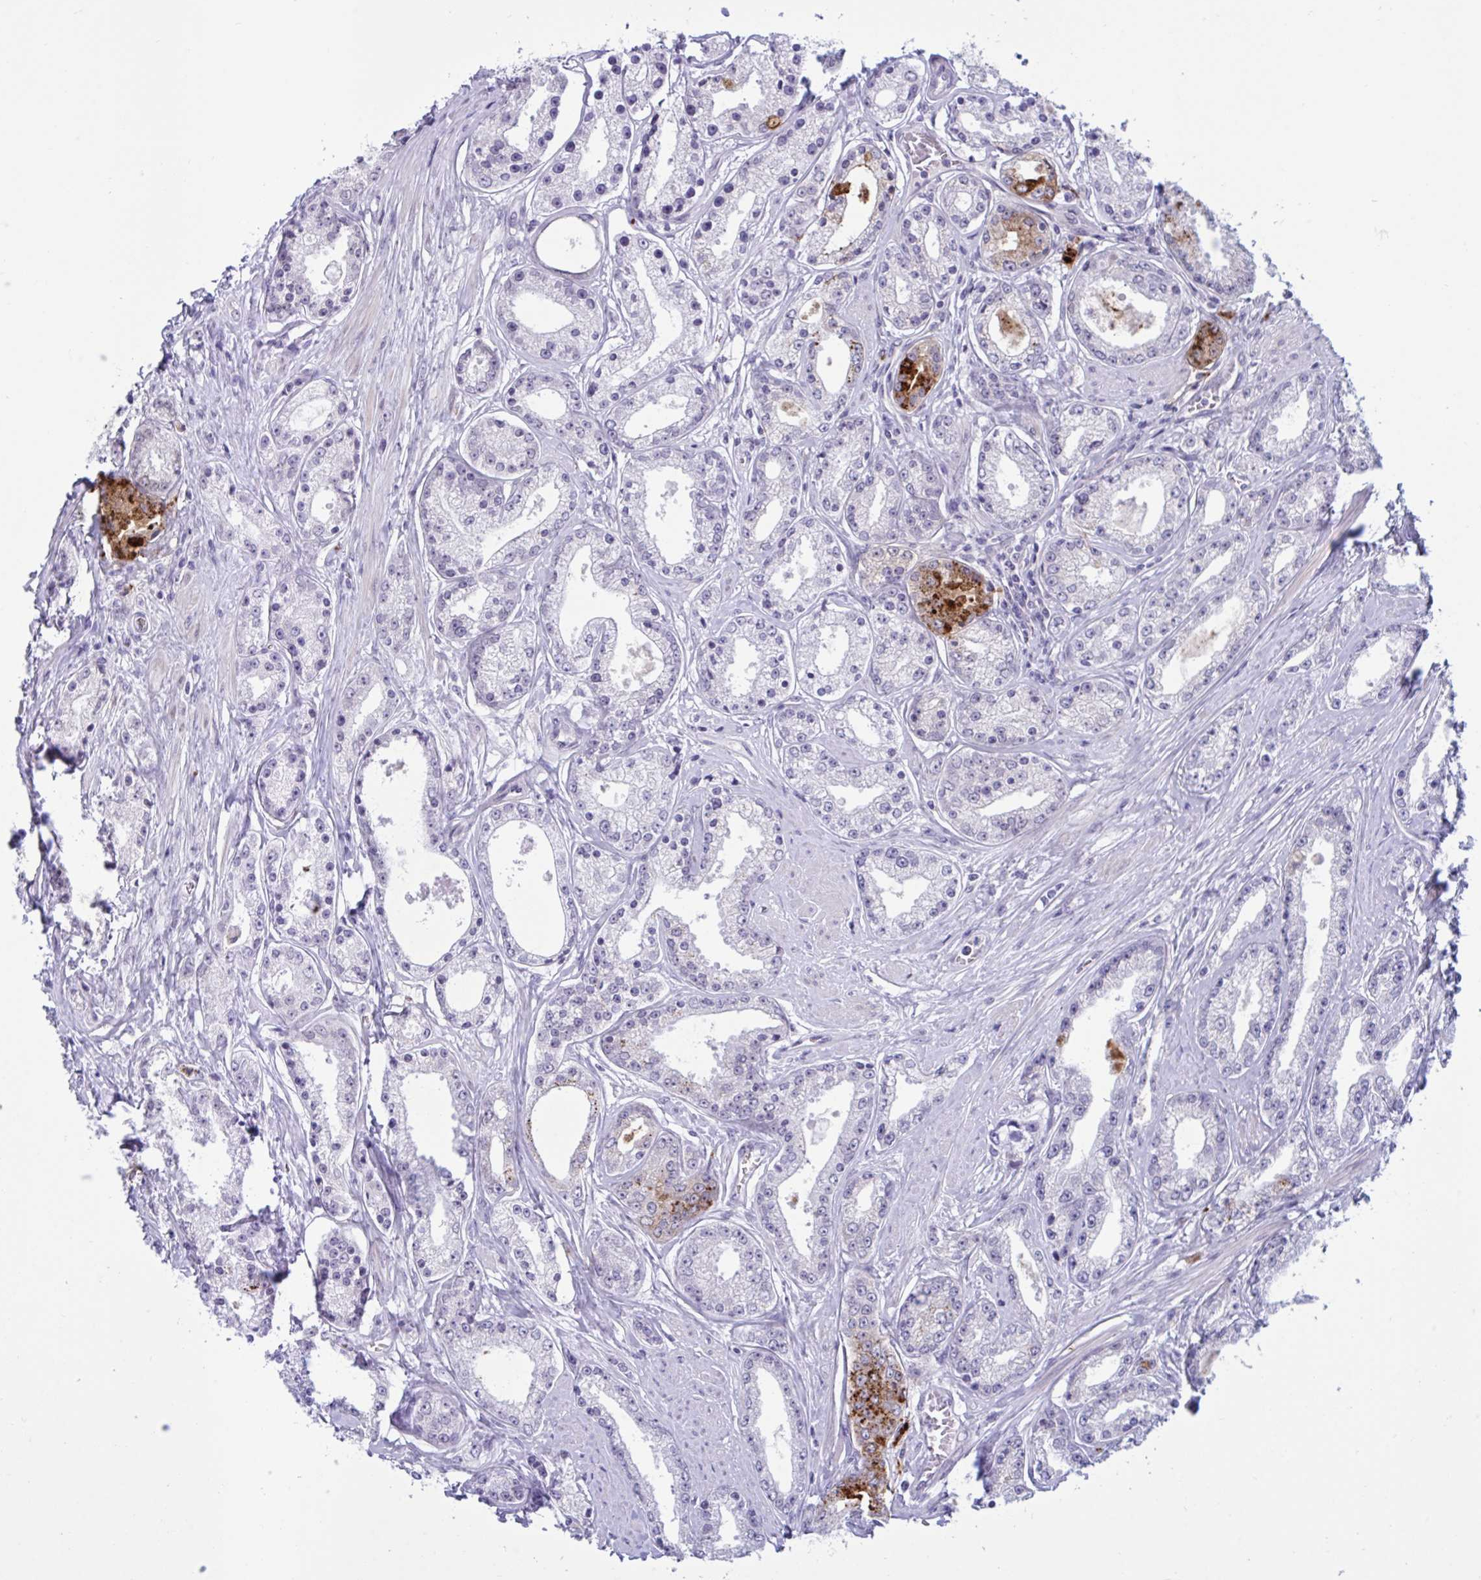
{"staining": {"intensity": "strong", "quantity": "<25%", "location": "cytoplasmic/membranous"}, "tissue": "prostate cancer", "cell_type": "Tumor cells", "image_type": "cancer", "snomed": [{"axis": "morphology", "description": "Adenocarcinoma, High grade"}, {"axis": "topography", "description": "Prostate"}], "caption": "Immunohistochemistry photomicrograph of neoplastic tissue: prostate cancer stained using IHC reveals medium levels of strong protein expression localized specifically in the cytoplasmic/membranous of tumor cells, appearing as a cytoplasmic/membranous brown color.", "gene": "DOCK11", "patient": {"sex": "male", "age": 66}}